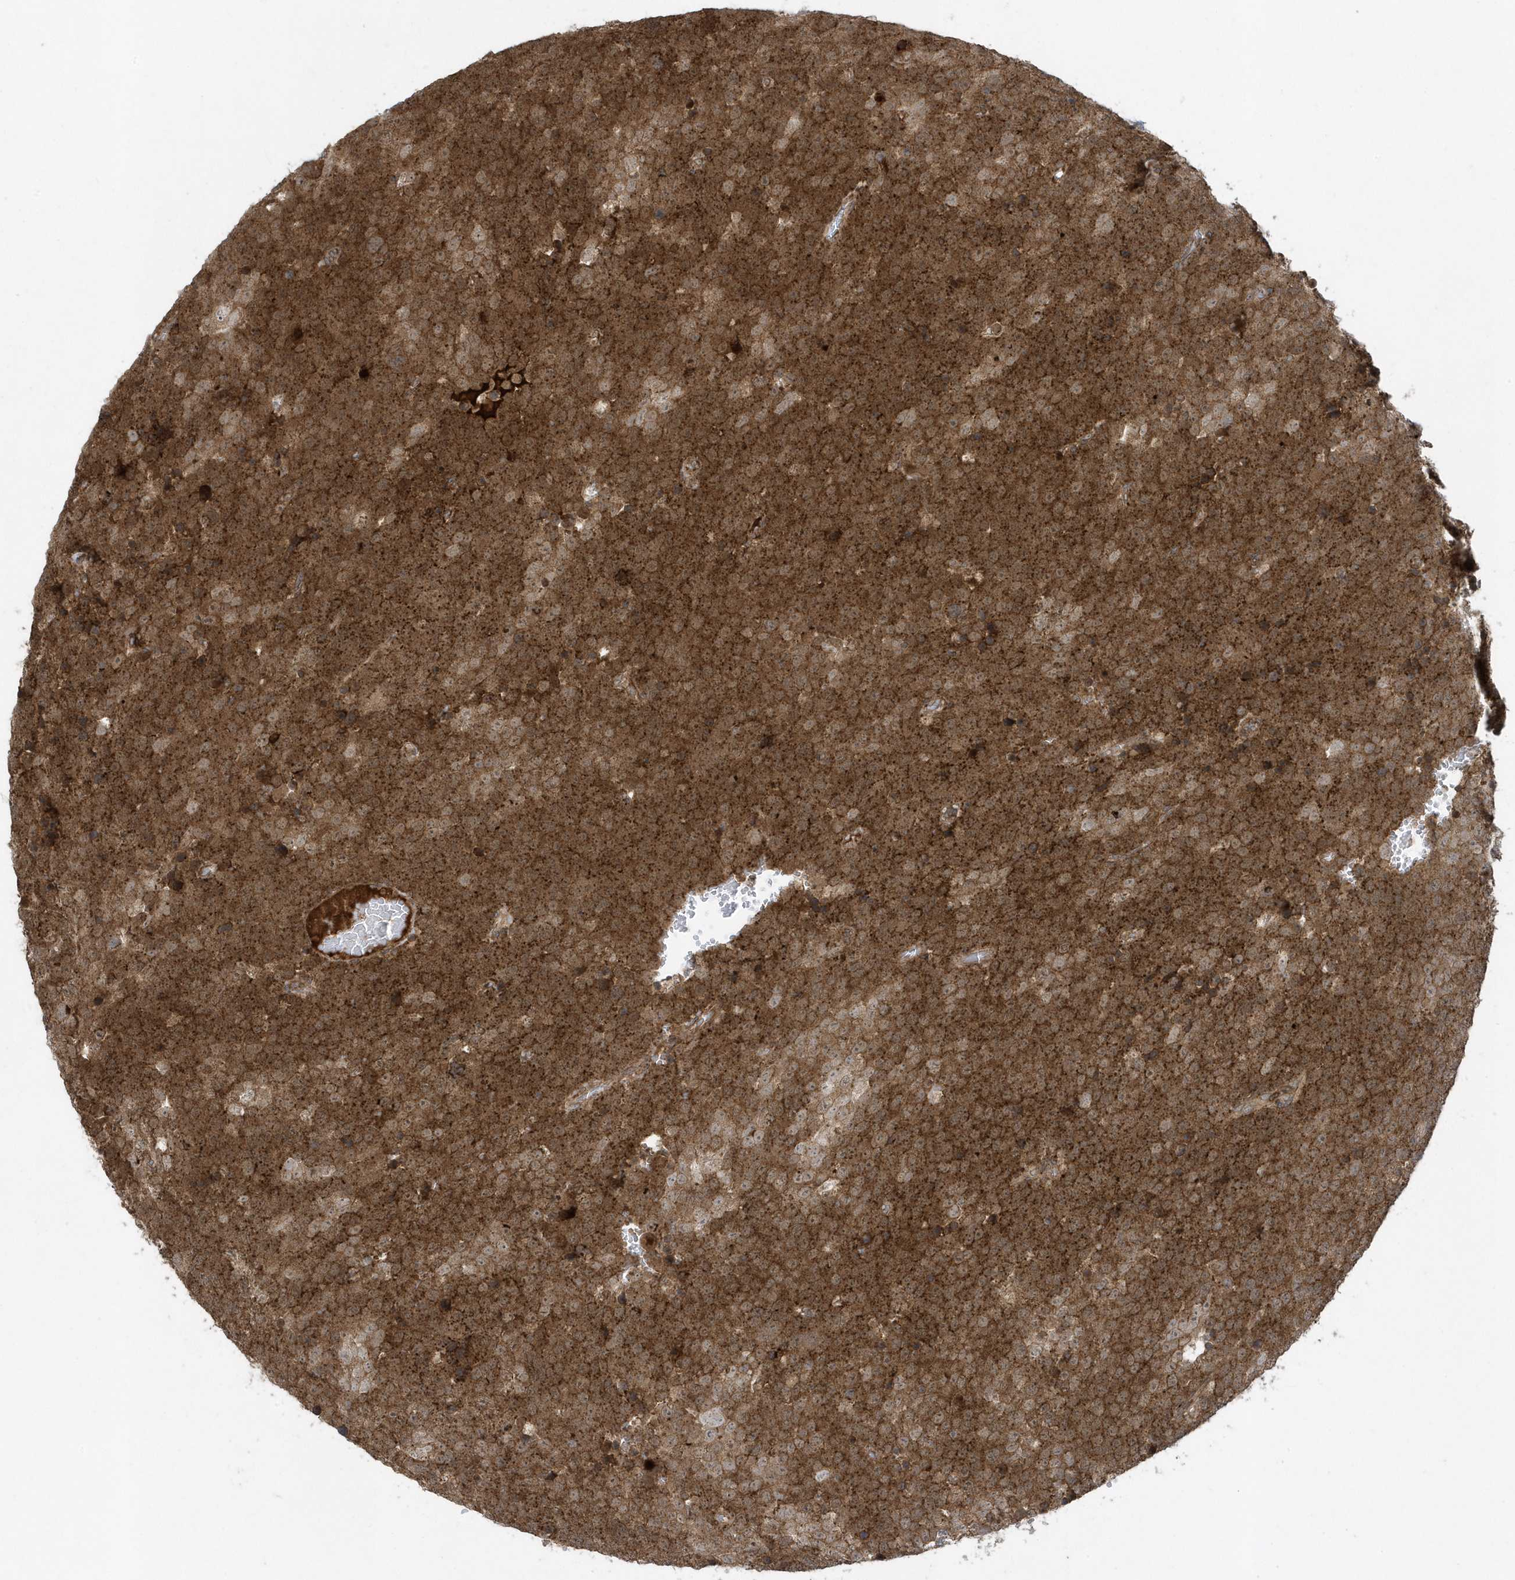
{"staining": {"intensity": "strong", "quantity": ">75%", "location": "cytoplasmic/membranous"}, "tissue": "testis cancer", "cell_type": "Tumor cells", "image_type": "cancer", "snomed": [{"axis": "morphology", "description": "Seminoma, NOS"}, {"axis": "topography", "description": "Testis"}], "caption": "About >75% of tumor cells in testis cancer (seminoma) demonstrate strong cytoplasmic/membranous protein positivity as visualized by brown immunohistochemical staining.", "gene": "STAMBP", "patient": {"sex": "male", "age": 71}}